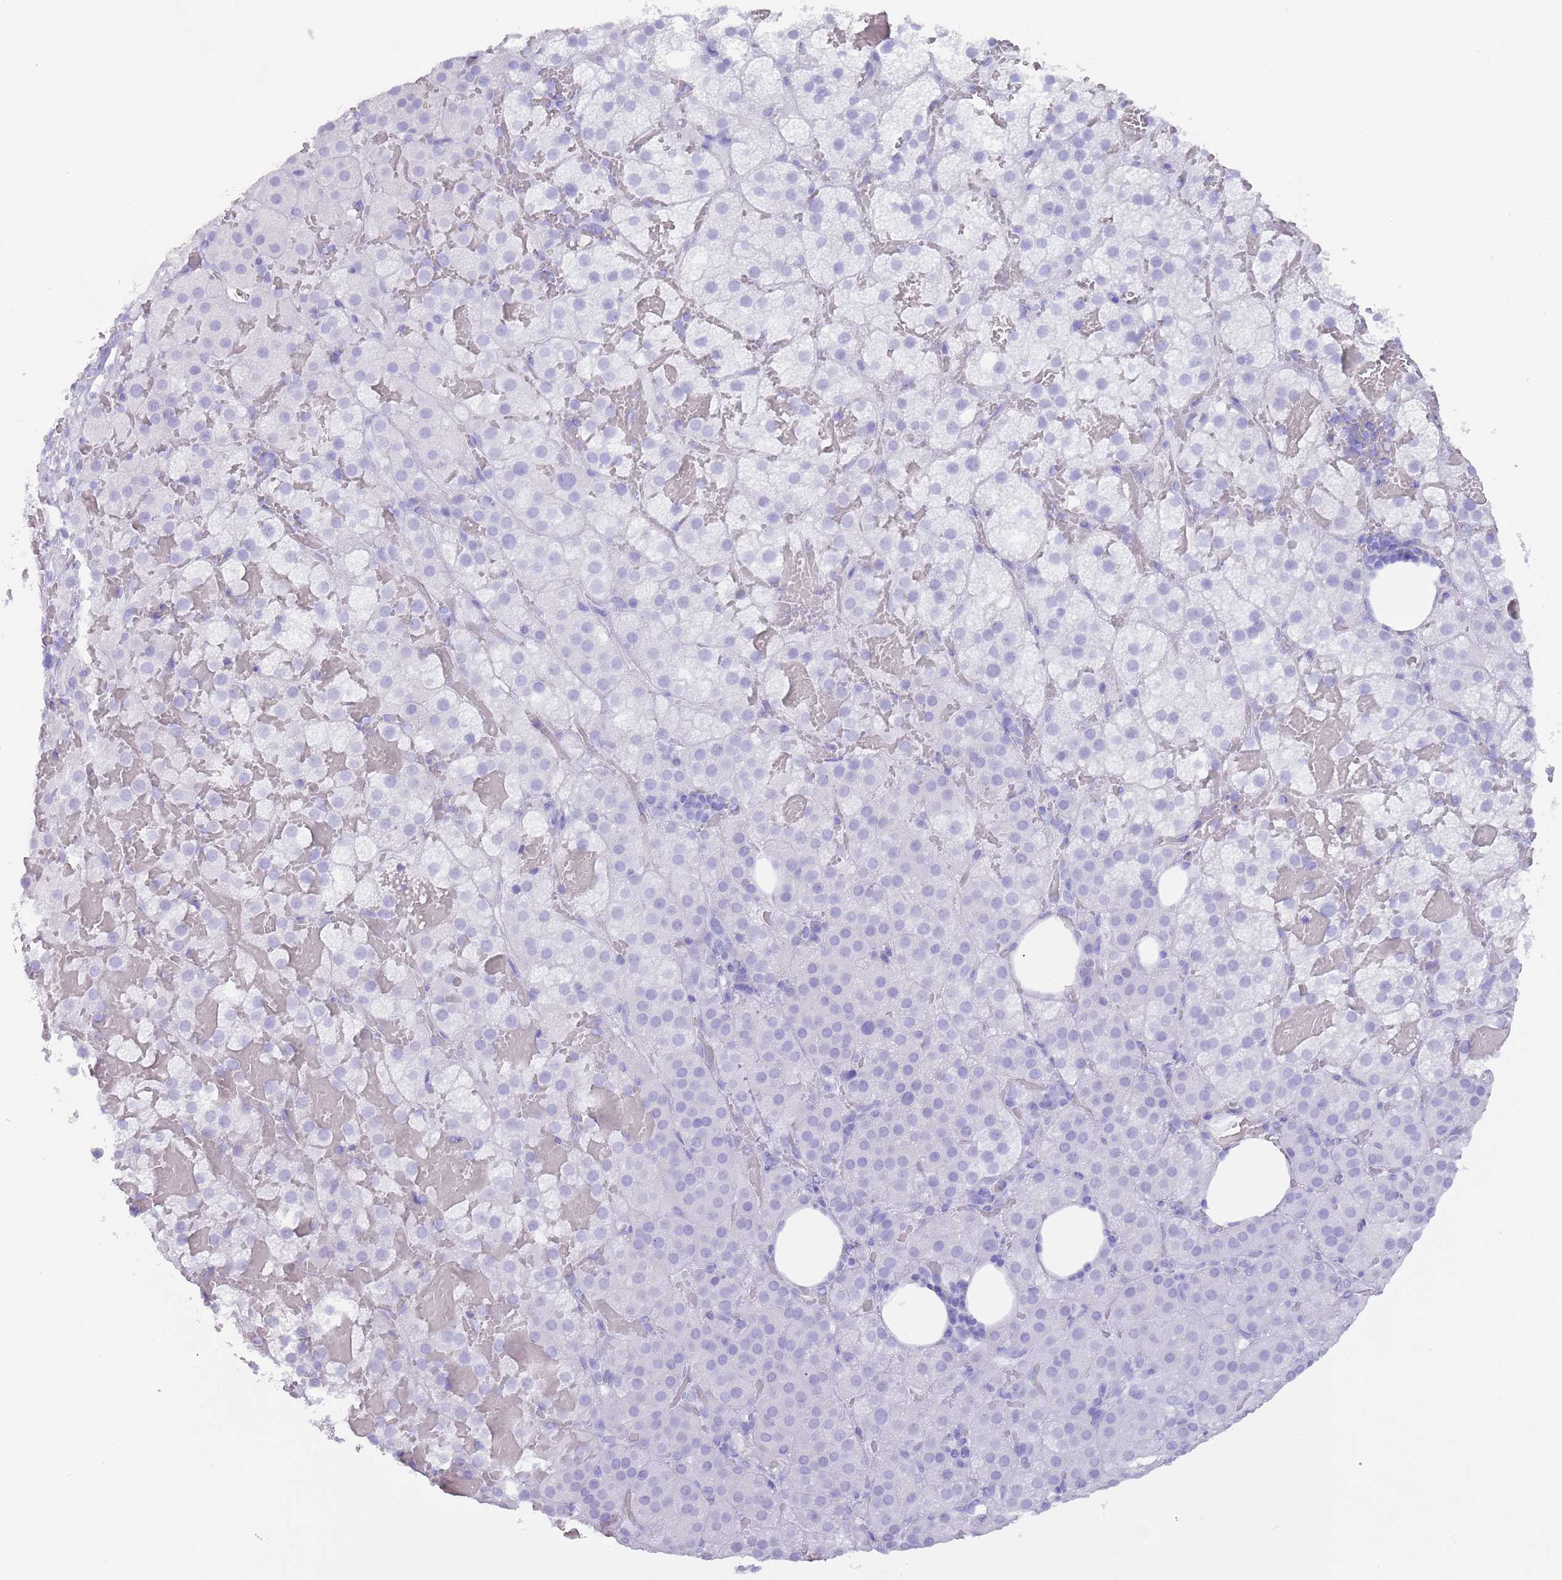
{"staining": {"intensity": "negative", "quantity": "none", "location": "none"}, "tissue": "adrenal gland", "cell_type": "Glandular cells", "image_type": "normal", "snomed": [{"axis": "morphology", "description": "Normal tissue, NOS"}, {"axis": "topography", "description": "Adrenal gland"}], "caption": "Immunohistochemistry of normal human adrenal gland reveals no positivity in glandular cells.", "gene": "MYADML2", "patient": {"sex": "female", "age": 59}}